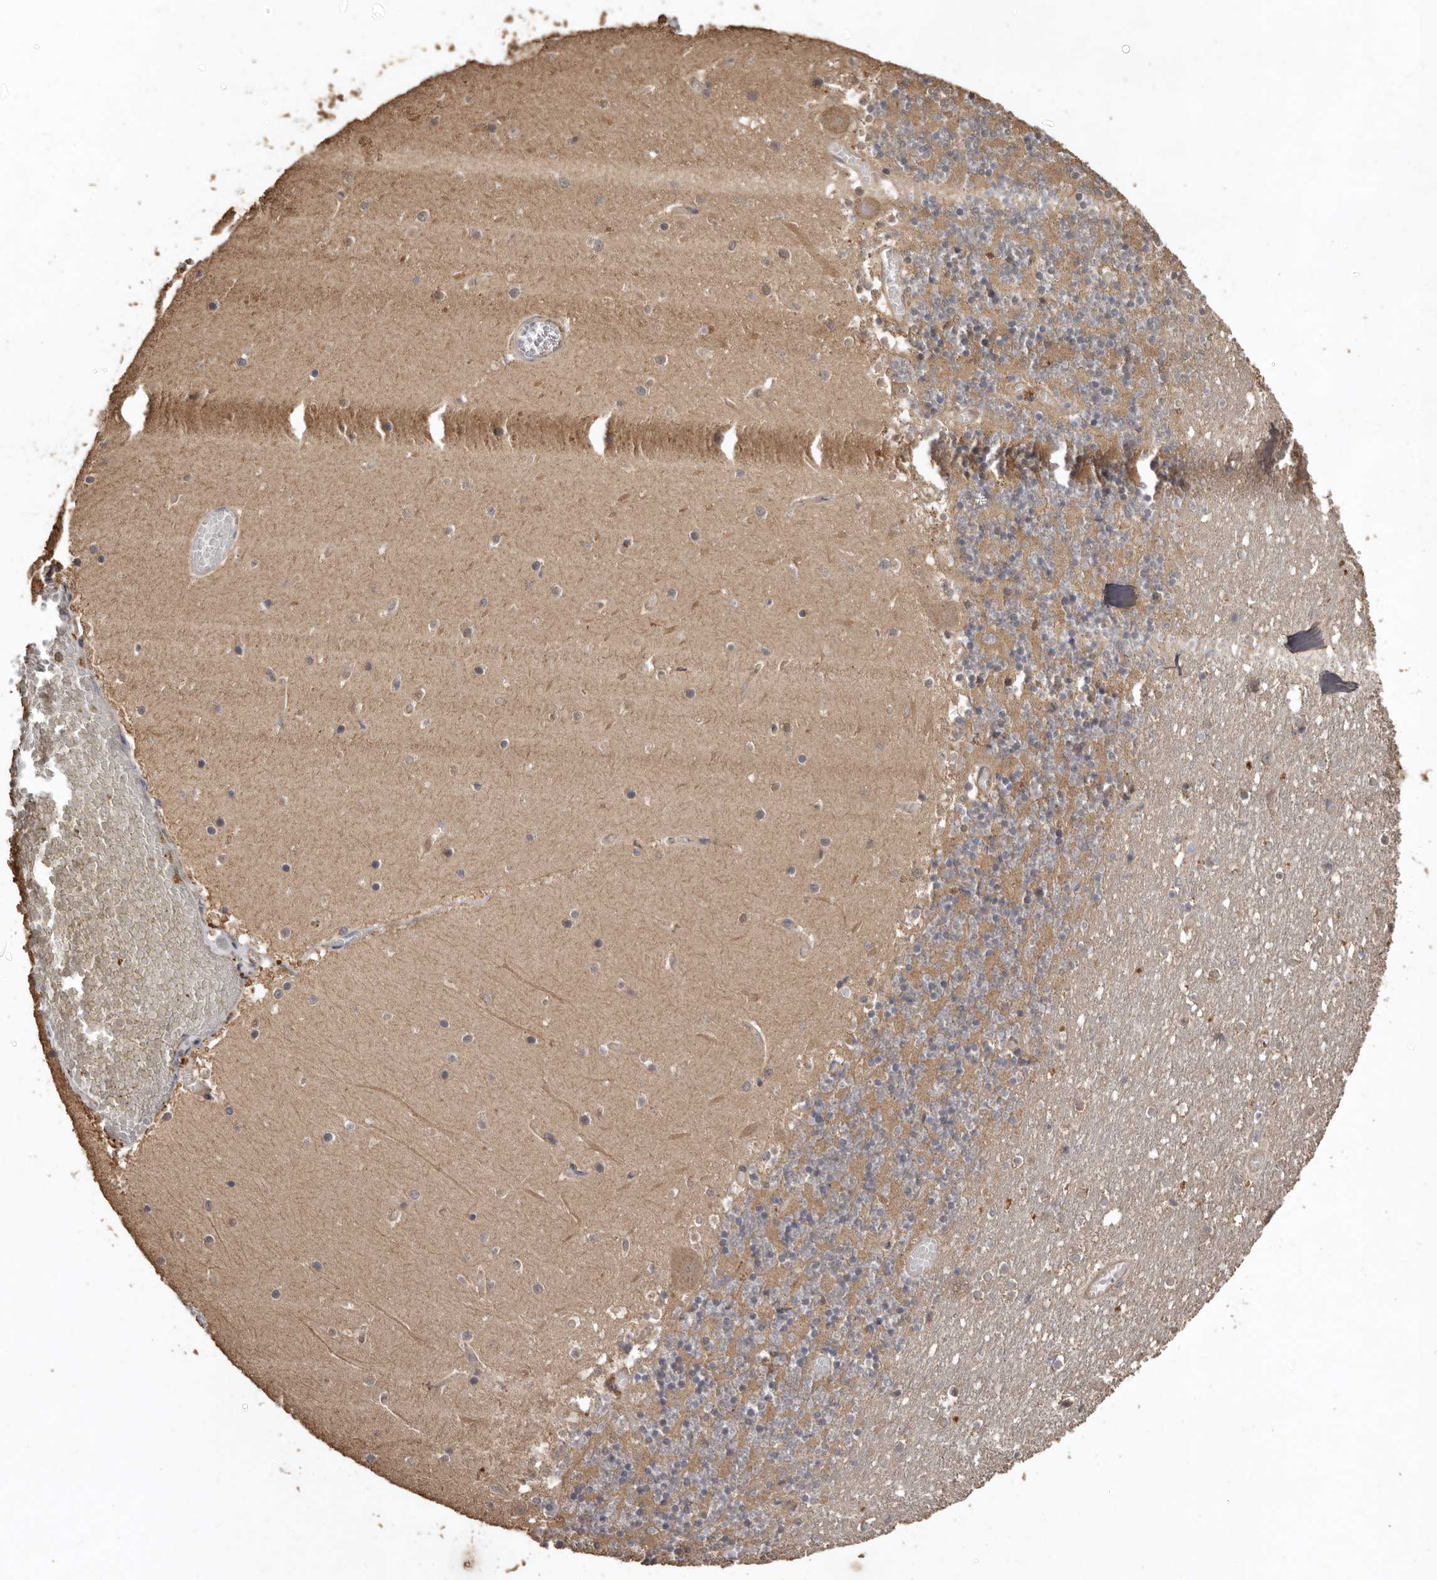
{"staining": {"intensity": "weak", "quantity": "<25%", "location": "cytoplasmic/membranous"}, "tissue": "cerebellum", "cell_type": "Cells in granular layer", "image_type": "normal", "snomed": [{"axis": "morphology", "description": "Normal tissue, NOS"}, {"axis": "topography", "description": "Cerebellum"}], "caption": "Immunohistochemistry image of normal human cerebellum stained for a protein (brown), which reveals no expression in cells in granular layer. (DAB (3,3'-diaminobenzidine) IHC visualized using brightfield microscopy, high magnification).", "gene": "FLCN", "patient": {"sex": "female", "age": 28}}